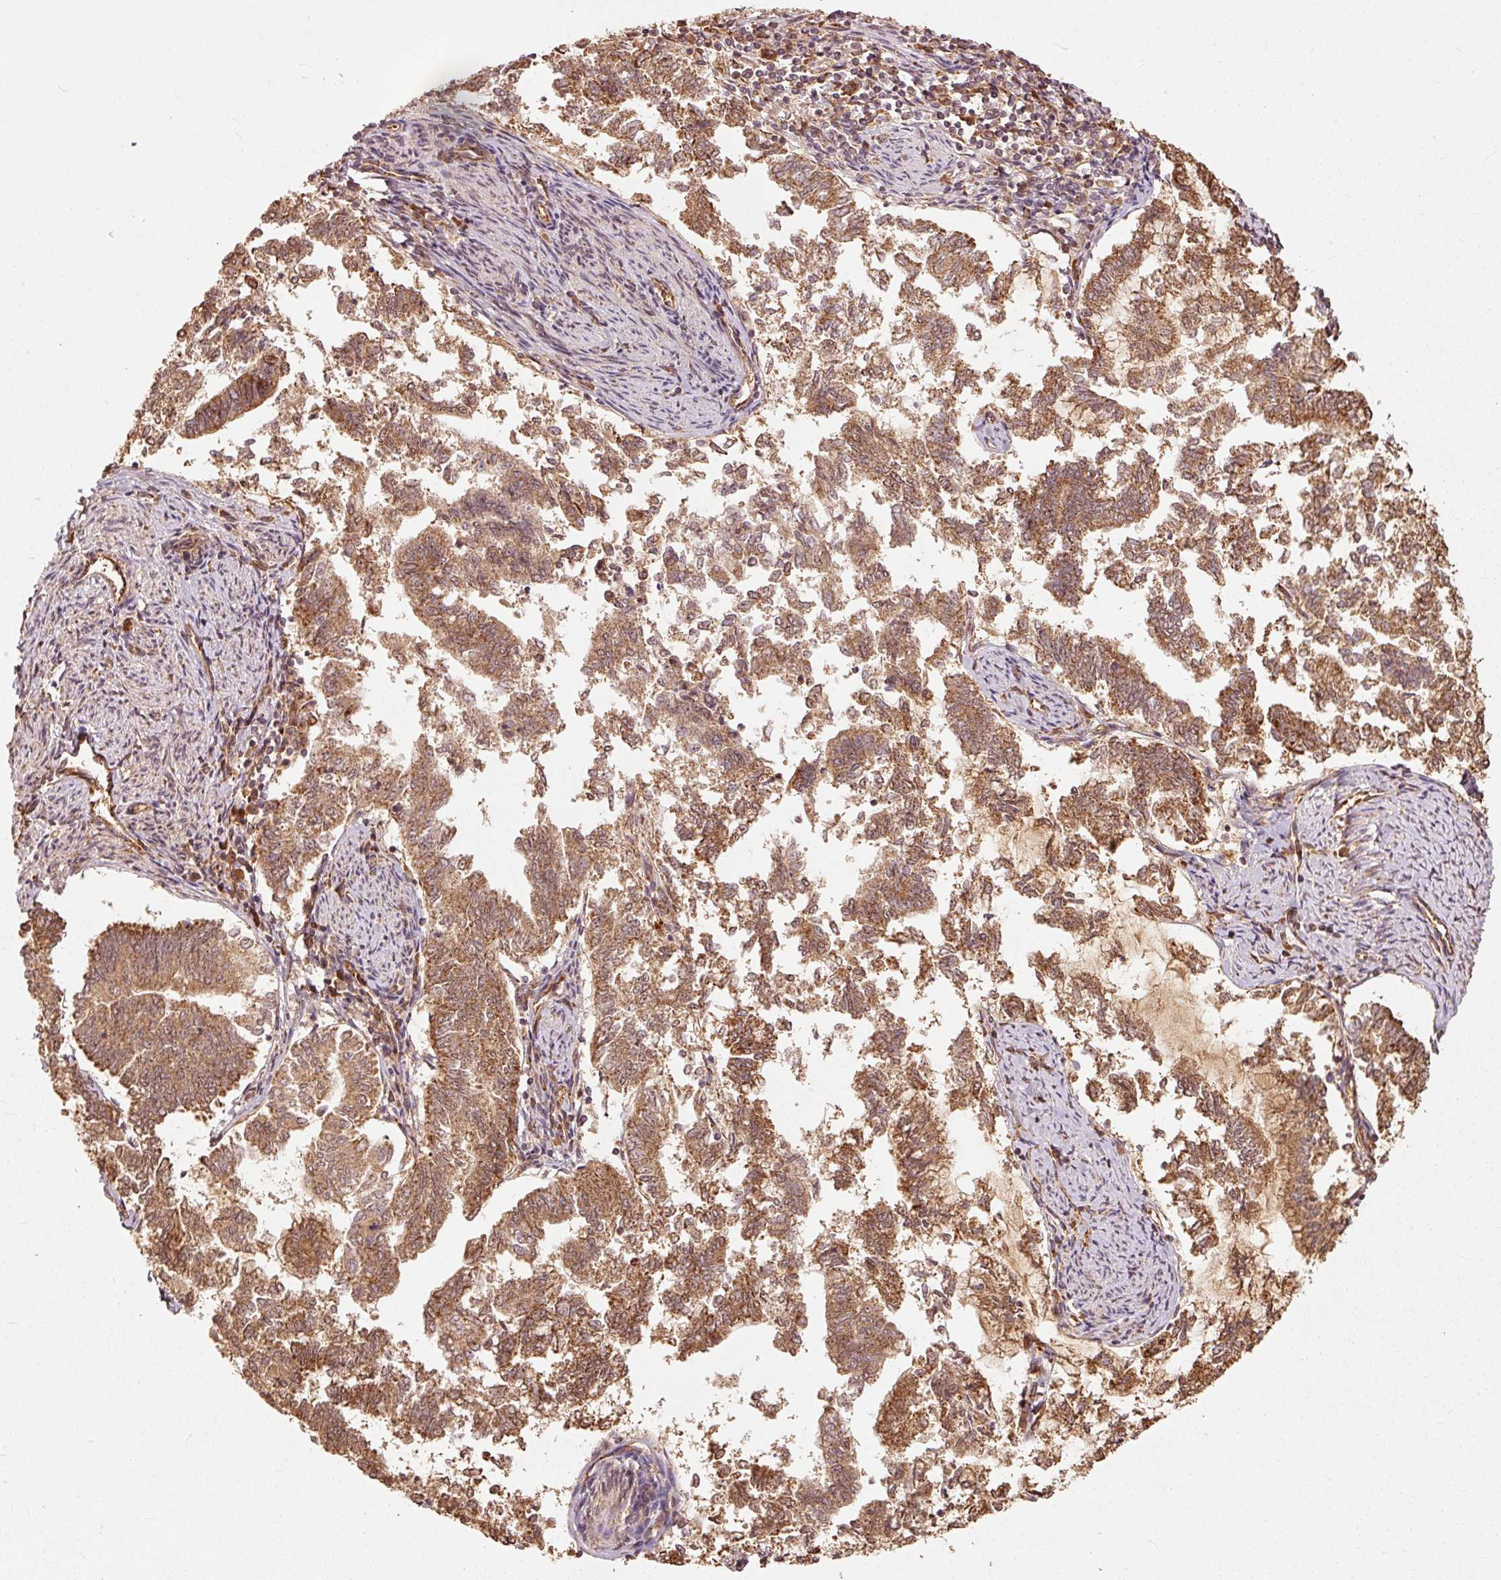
{"staining": {"intensity": "moderate", "quantity": ">75%", "location": "cytoplasmic/membranous"}, "tissue": "endometrial cancer", "cell_type": "Tumor cells", "image_type": "cancer", "snomed": [{"axis": "morphology", "description": "Adenocarcinoma, NOS"}, {"axis": "topography", "description": "Endometrium"}], "caption": "Immunohistochemical staining of human endometrial cancer demonstrates moderate cytoplasmic/membranous protein staining in about >75% of tumor cells.", "gene": "MRPL16", "patient": {"sex": "female", "age": 79}}